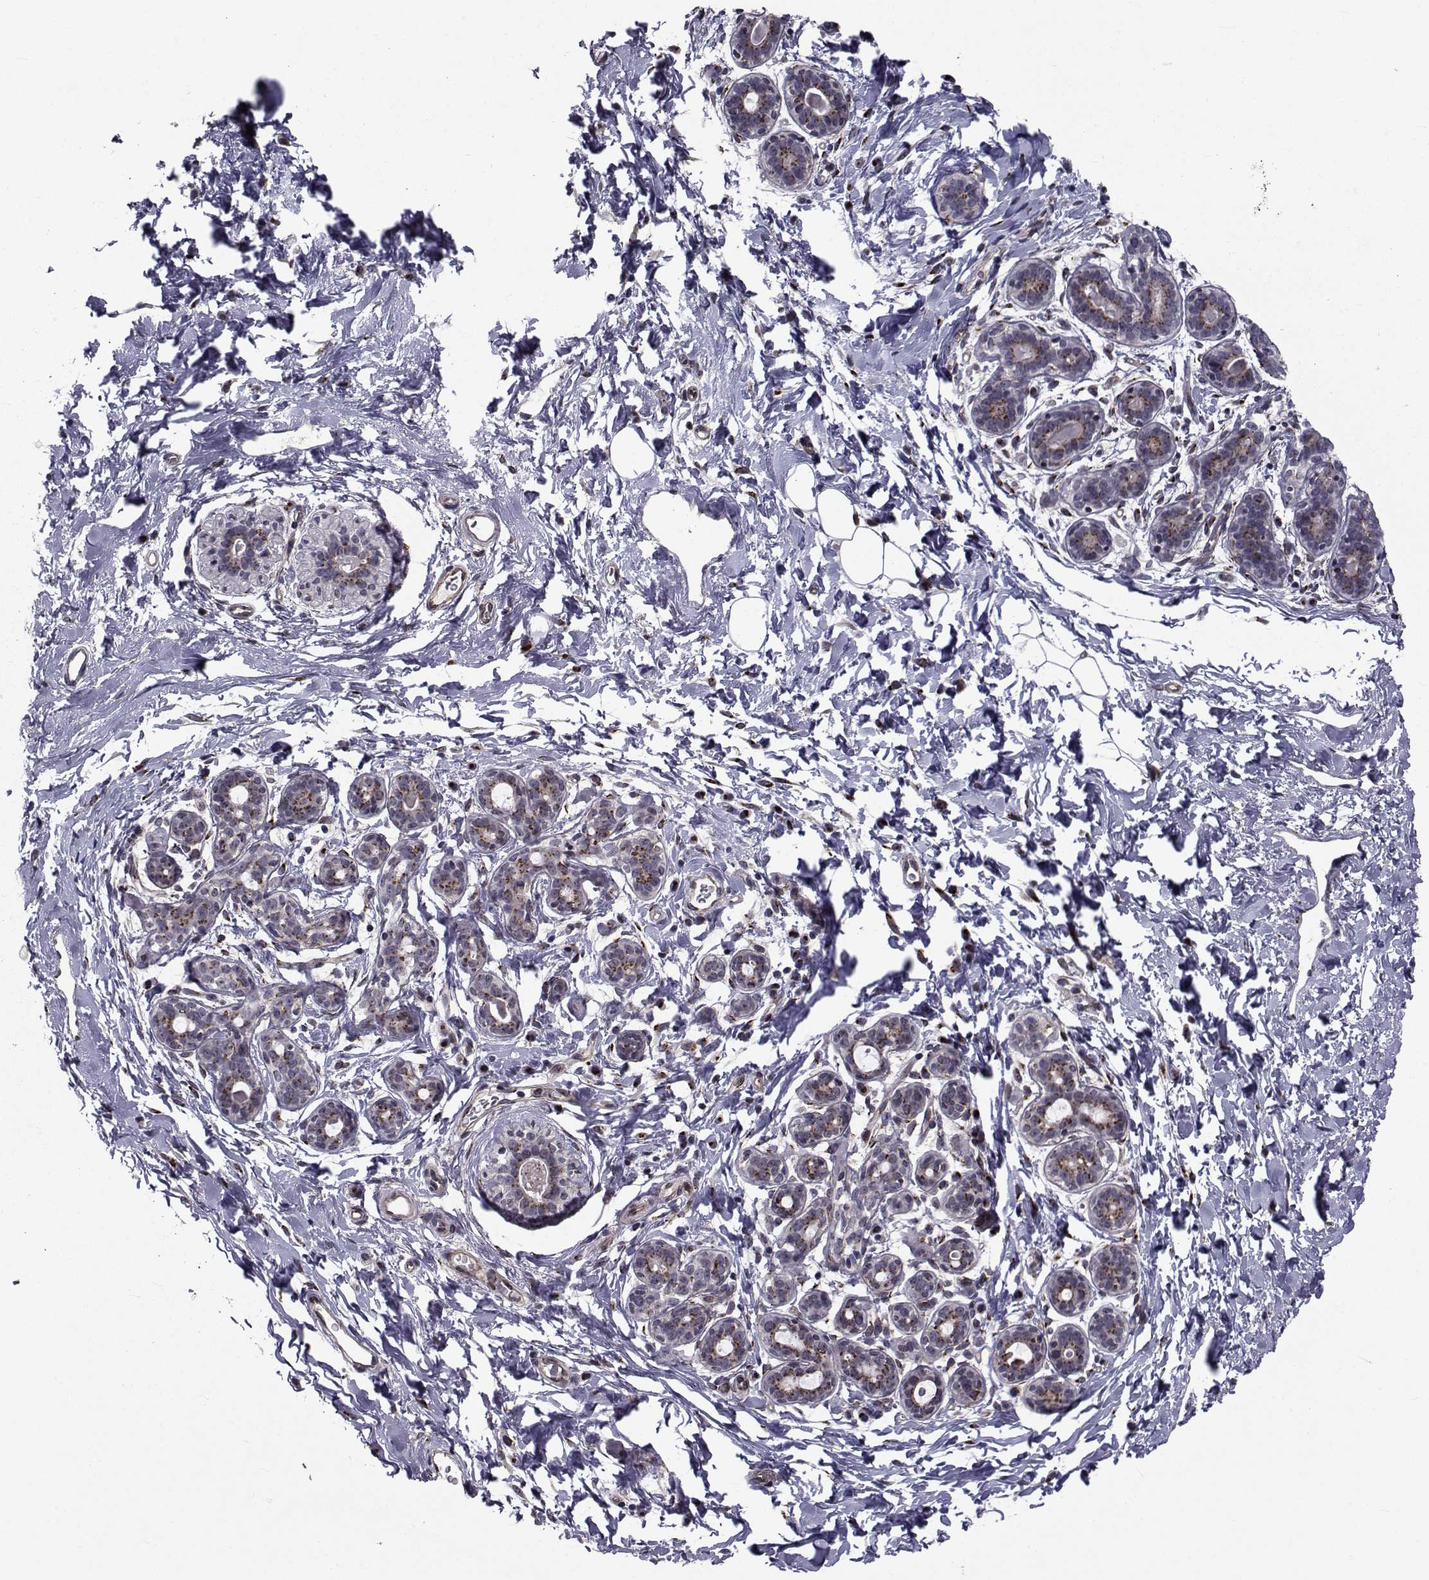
{"staining": {"intensity": "negative", "quantity": "none", "location": "none"}, "tissue": "breast", "cell_type": "Adipocytes", "image_type": "normal", "snomed": [{"axis": "morphology", "description": "Normal tissue, NOS"}, {"axis": "topography", "description": "Breast"}], "caption": "Immunohistochemical staining of unremarkable breast exhibits no significant expression in adipocytes.", "gene": "ATP6V1C2", "patient": {"sex": "female", "age": 43}}